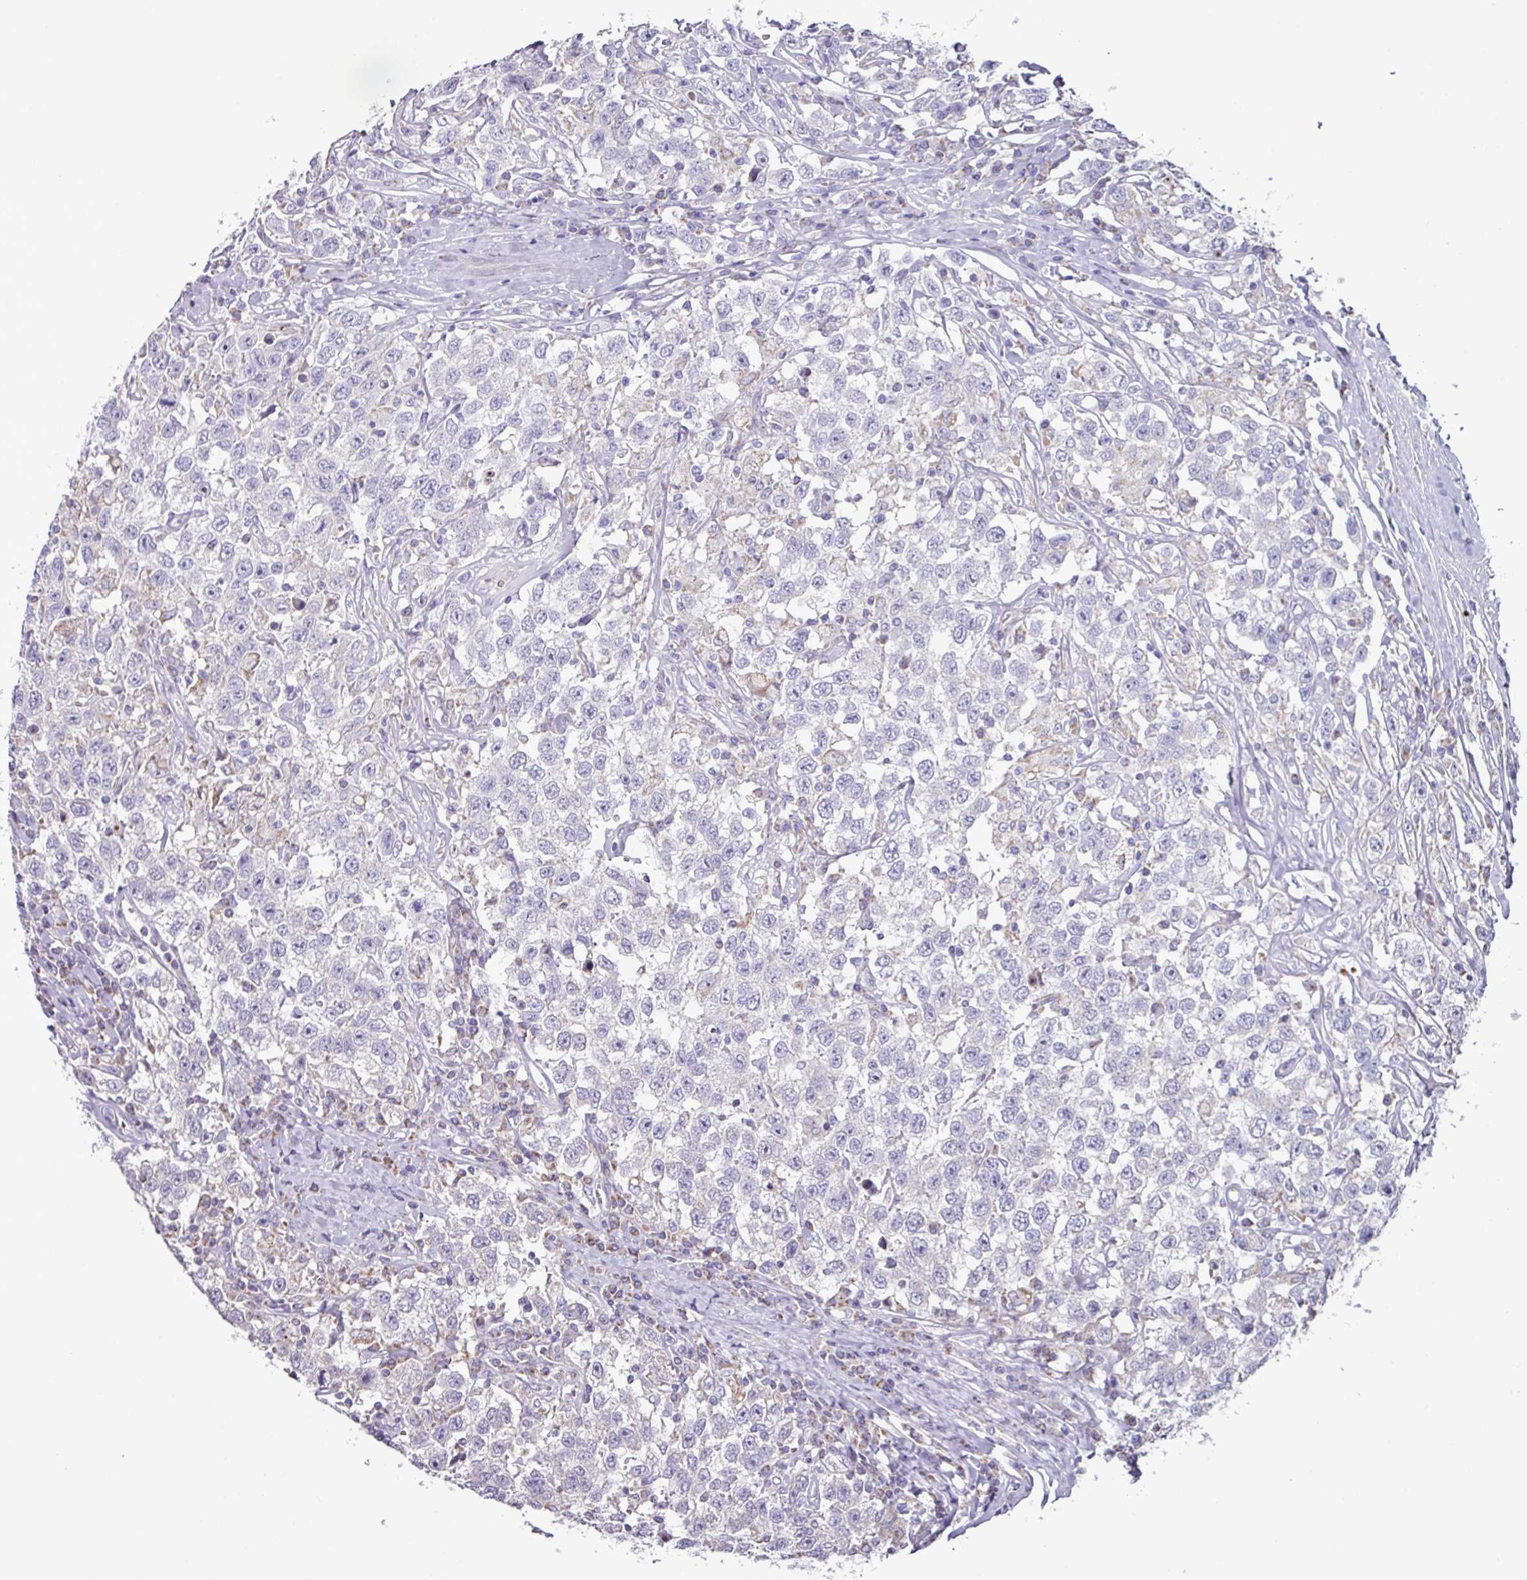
{"staining": {"intensity": "negative", "quantity": "none", "location": "none"}, "tissue": "testis cancer", "cell_type": "Tumor cells", "image_type": "cancer", "snomed": [{"axis": "morphology", "description": "Seminoma, NOS"}, {"axis": "topography", "description": "Testis"}], "caption": "Tumor cells show no significant protein positivity in seminoma (testis). (Brightfield microscopy of DAB immunohistochemistry at high magnification).", "gene": "MT-ND4", "patient": {"sex": "male", "age": 41}}